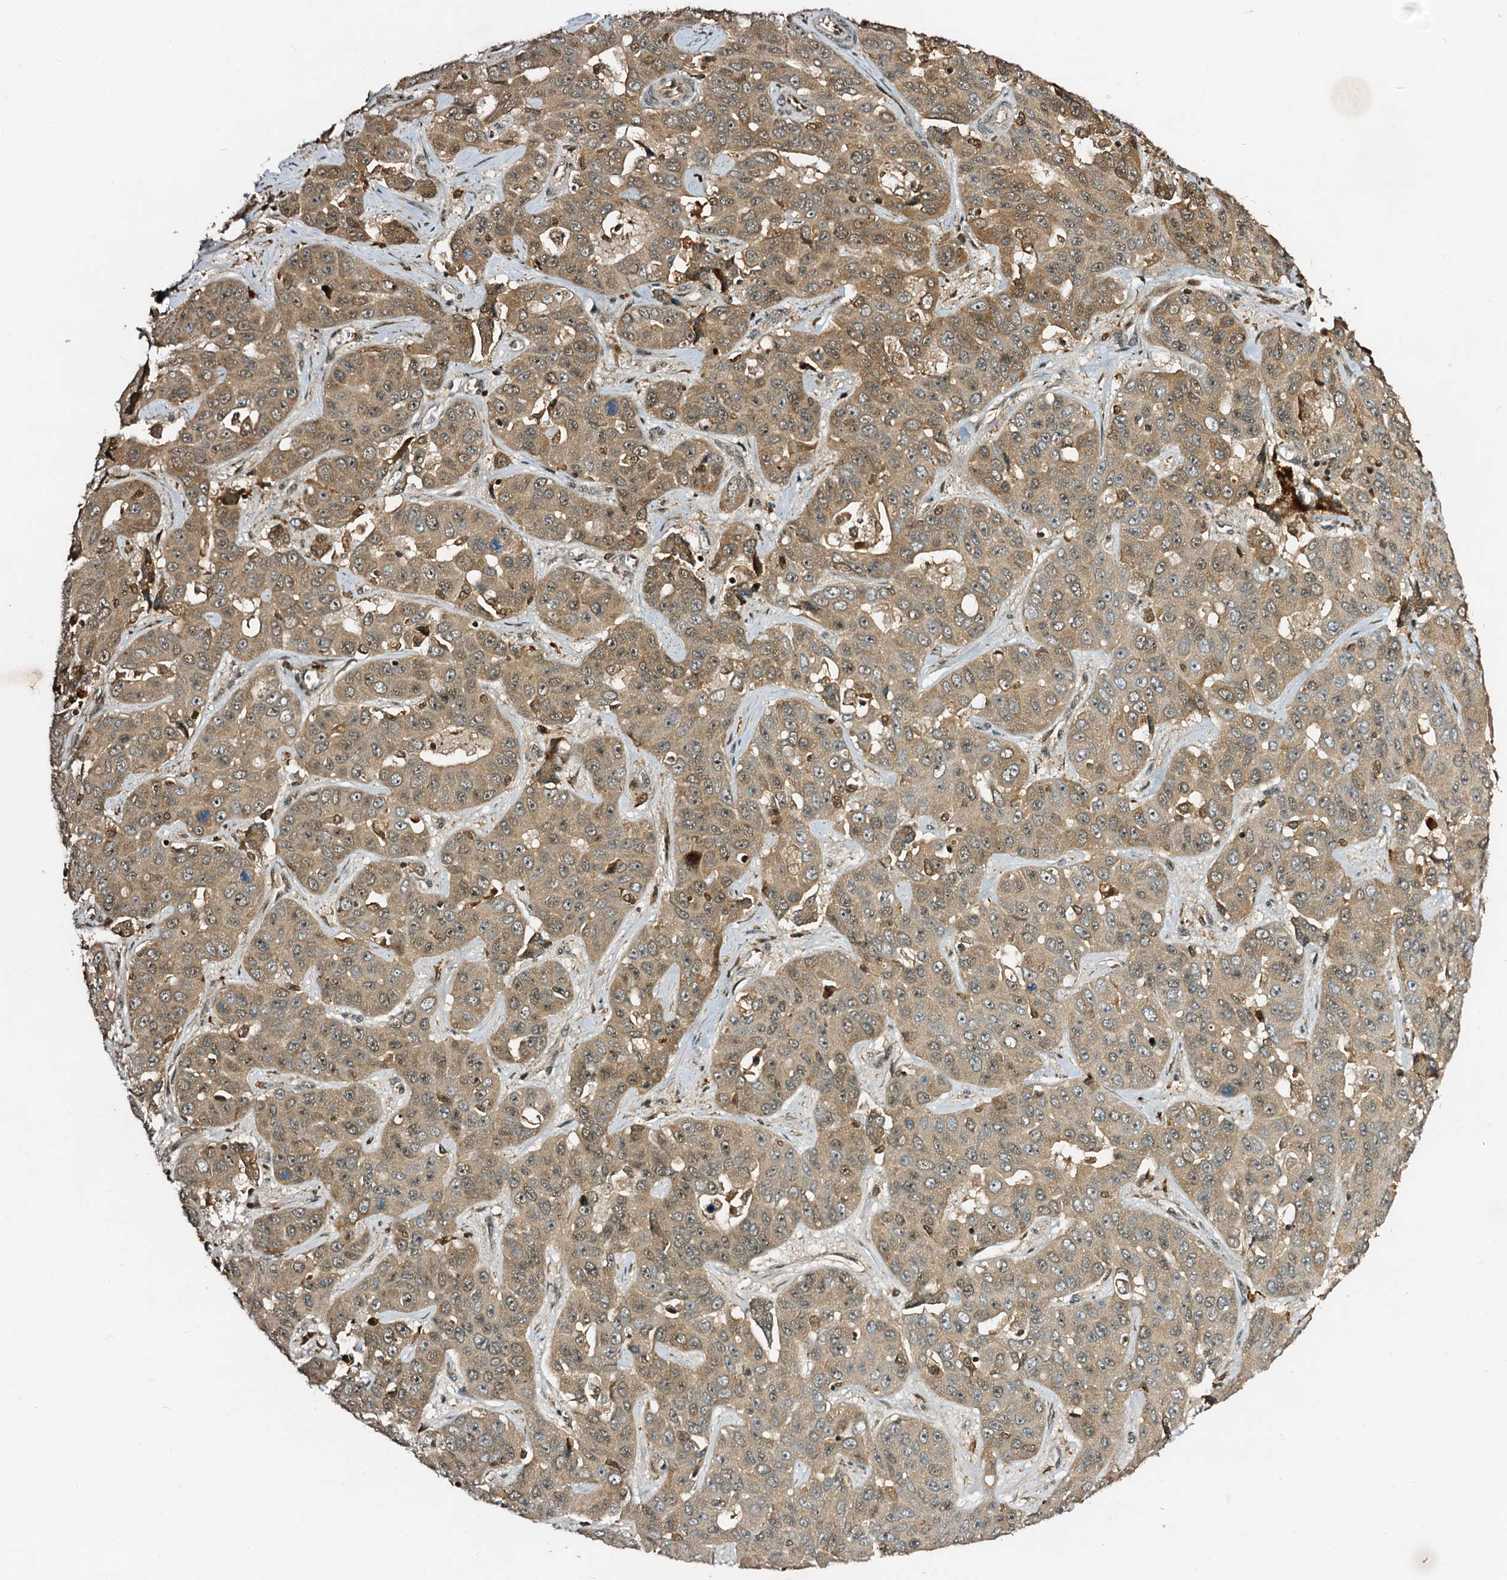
{"staining": {"intensity": "moderate", "quantity": ">75%", "location": "cytoplasmic/membranous"}, "tissue": "liver cancer", "cell_type": "Tumor cells", "image_type": "cancer", "snomed": [{"axis": "morphology", "description": "Cholangiocarcinoma"}, {"axis": "topography", "description": "Liver"}], "caption": "Human liver cholangiocarcinoma stained with a protein marker displays moderate staining in tumor cells.", "gene": "TRAPPC4", "patient": {"sex": "female", "age": 52}}